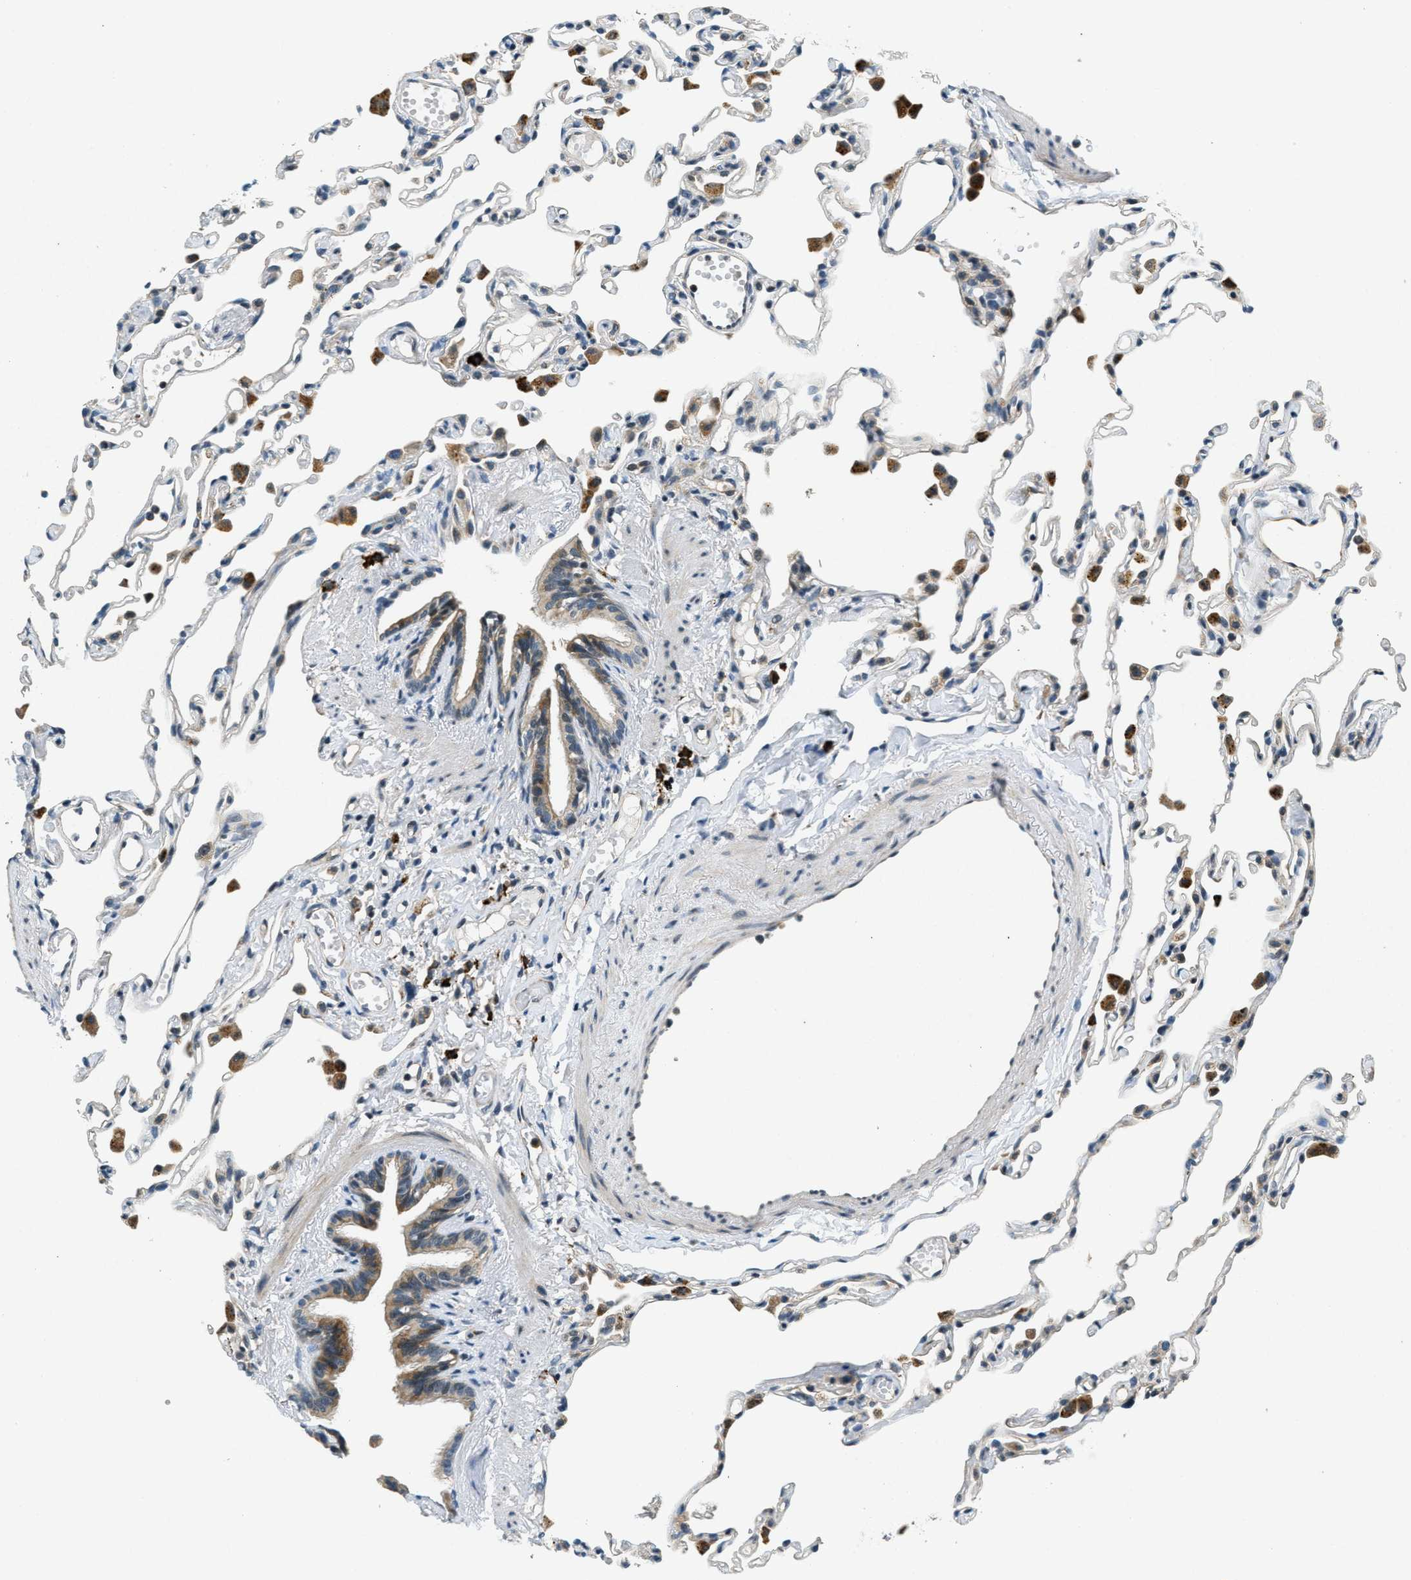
{"staining": {"intensity": "negative", "quantity": "none", "location": "none"}, "tissue": "lung", "cell_type": "Alveolar cells", "image_type": "normal", "snomed": [{"axis": "morphology", "description": "Normal tissue, NOS"}, {"axis": "topography", "description": "Lung"}], "caption": "Immunohistochemistry (IHC) micrograph of benign lung stained for a protein (brown), which shows no positivity in alveolar cells.", "gene": "HERC2", "patient": {"sex": "female", "age": 49}}